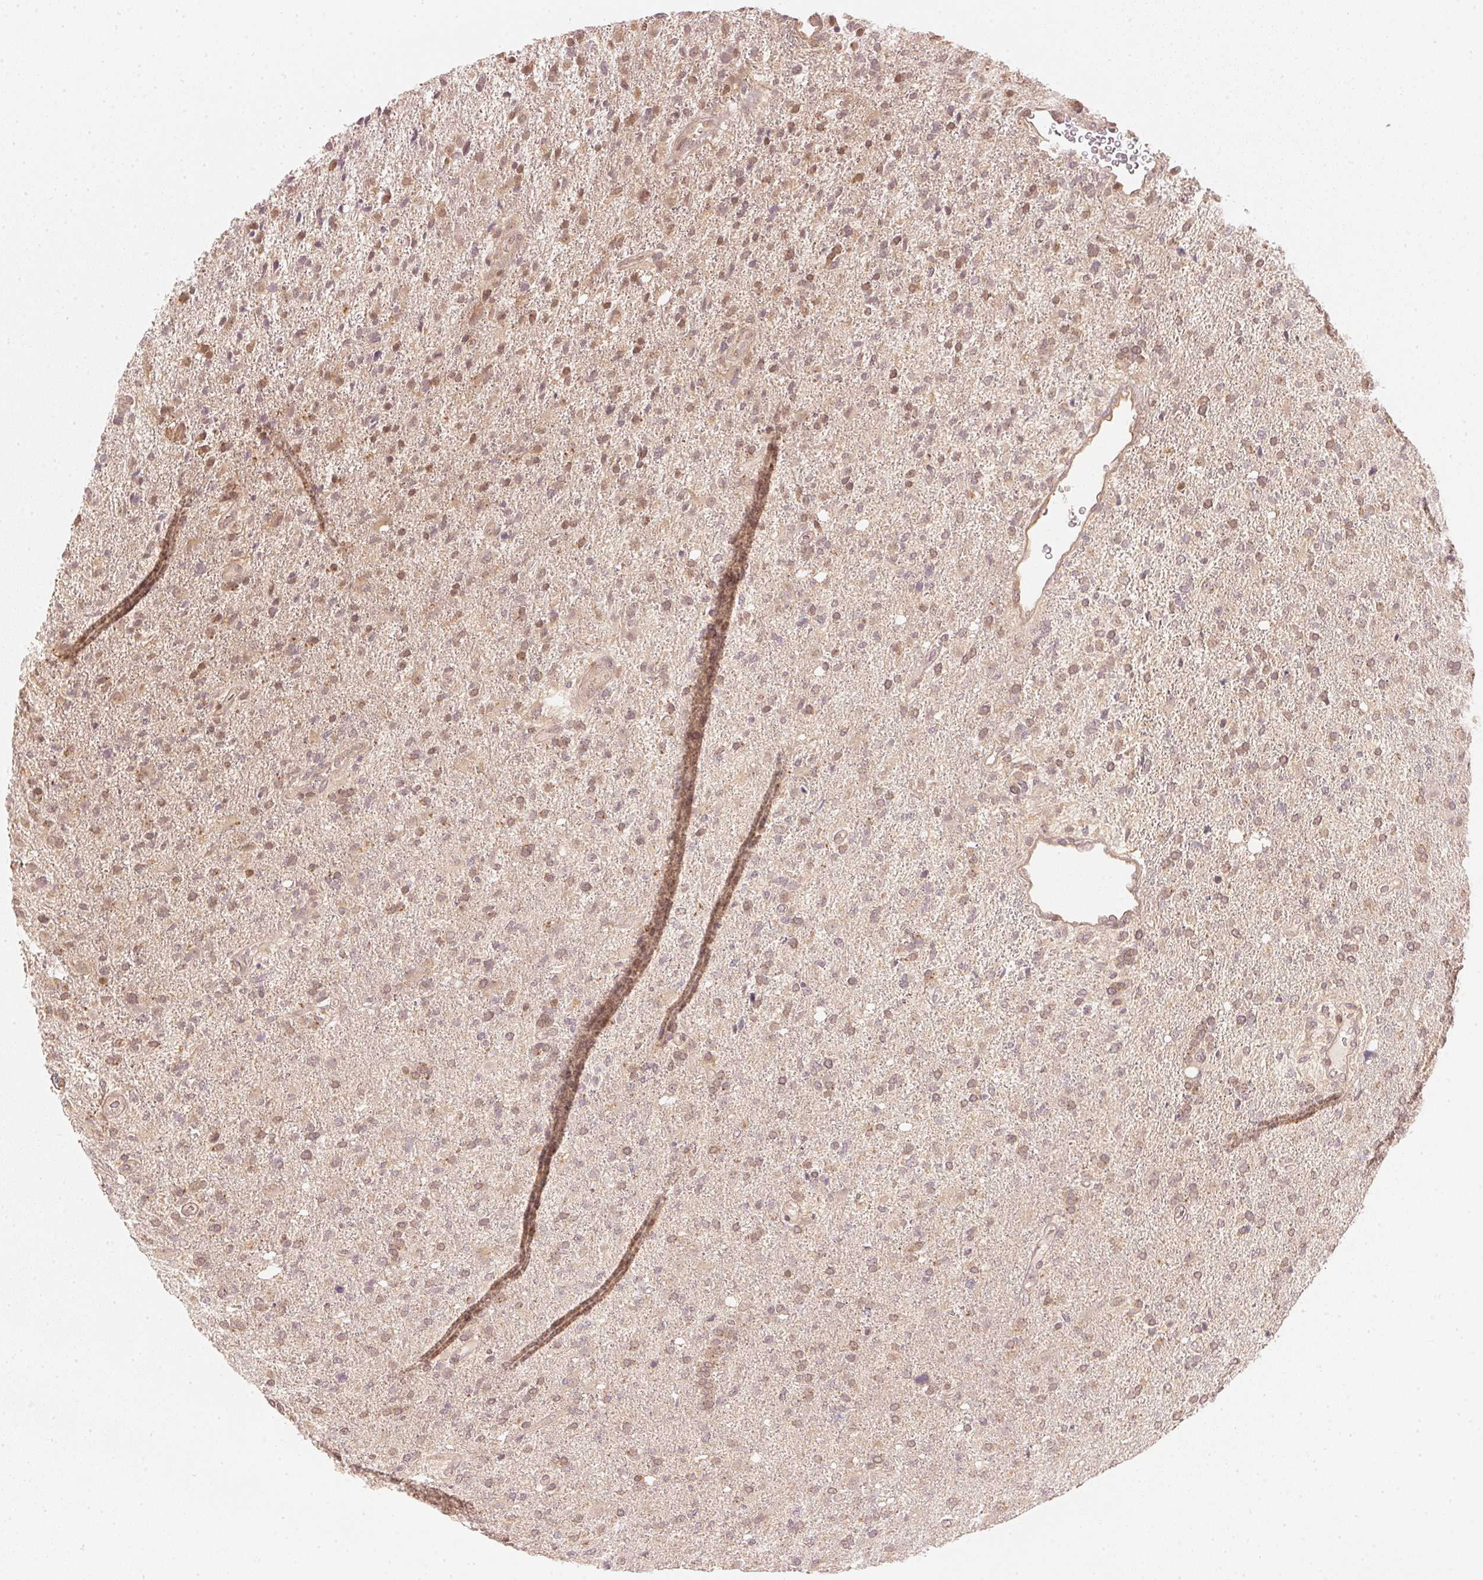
{"staining": {"intensity": "weak", "quantity": ">75%", "location": "nuclear"}, "tissue": "glioma", "cell_type": "Tumor cells", "image_type": "cancer", "snomed": [{"axis": "morphology", "description": "Glioma, malignant, High grade"}, {"axis": "topography", "description": "Cerebral cortex"}], "caption": "Protein analysis of malignant glioma (high-grade) tissue demonstrates weak nuclear expression in approximately >75% of tumor cells.", "gene": "UBE2L3", "patient": {"sex": "male", "age": 70}}